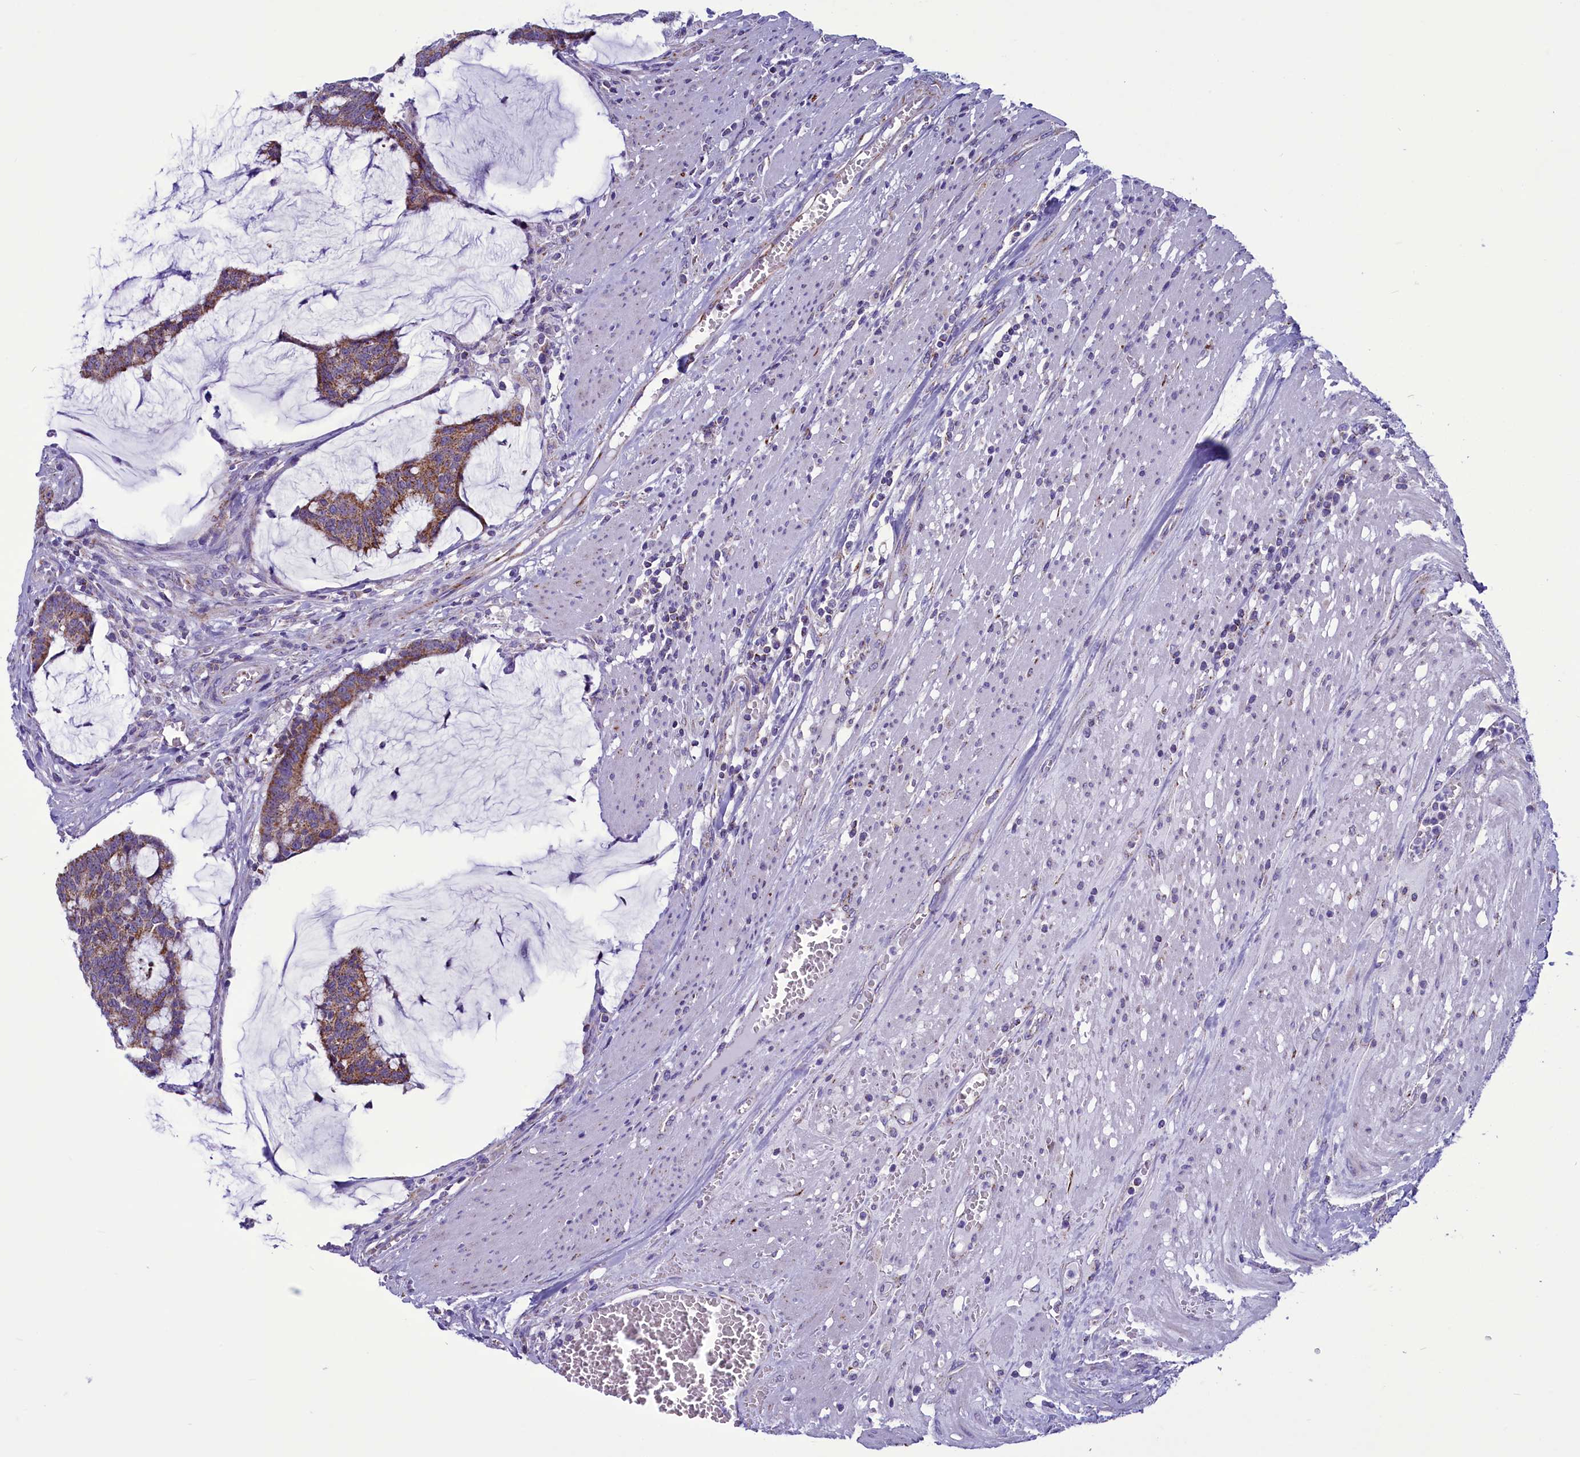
{"staining": {"intensity": "moderate", "quantity": ">75%", "location": "cytoplasmic/membranous"}, "tissue": "colorectal cancer", "cell_type": "Tumor cells", "image_type": "cancer", "snomed": [{"axis": "morphology", "description": "Adenocarcinoma, NOS"}, {"axis": "topography", "description": "Rectum"}], "caption": "Tumor cells show medium levels of moderate cytoplasmic/membranous staining in approximately >75% of cells in colorectal cancer (adenocarcinoma).", "gene": "ICA1L", "patient": {"sex": "female", "age": 77}}